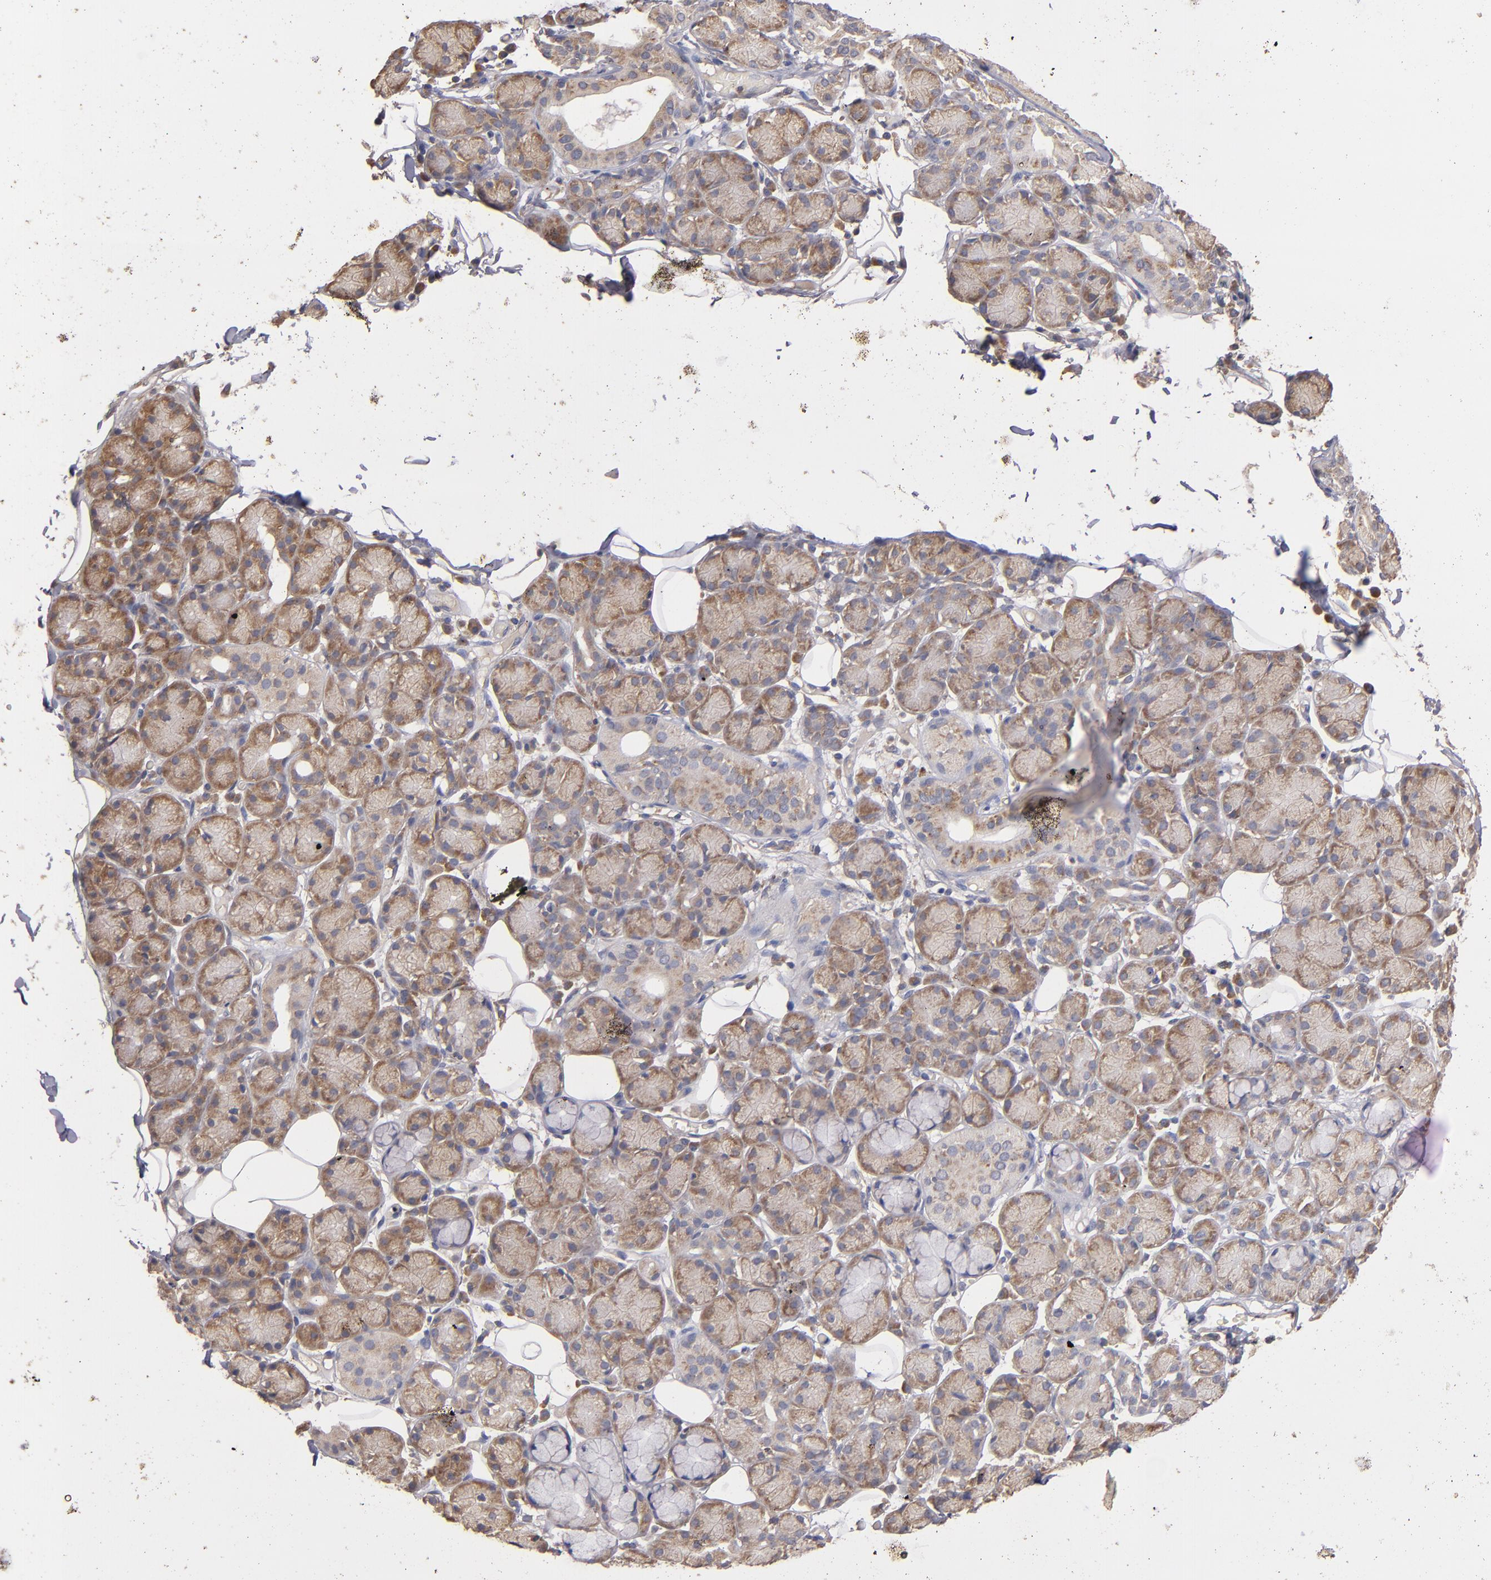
{"staining": {"intensity": "moderate", "quantity": "25%-75%", "location": "cytoplasmic/membranous"}, "tissue": "salivary gland", "cell_type": "Glandular cells", "image_type": "normal", "snomed": [{"axis": "morphology", "description": "Normal tissue, NOS"}, {"axis": "topography", "description": "Salivary gland"}], "caption": "An immunohistochemistry (IHC) photomicrograph of normal tissue is shown. Protein staining in brown labels moderate cytoplasmic/membranous positivity in salivary gland within glandular cells. Nuclei are stained in blue.", "gene": "UPF3B", "patient": {"sex": "male", "age": 54}}